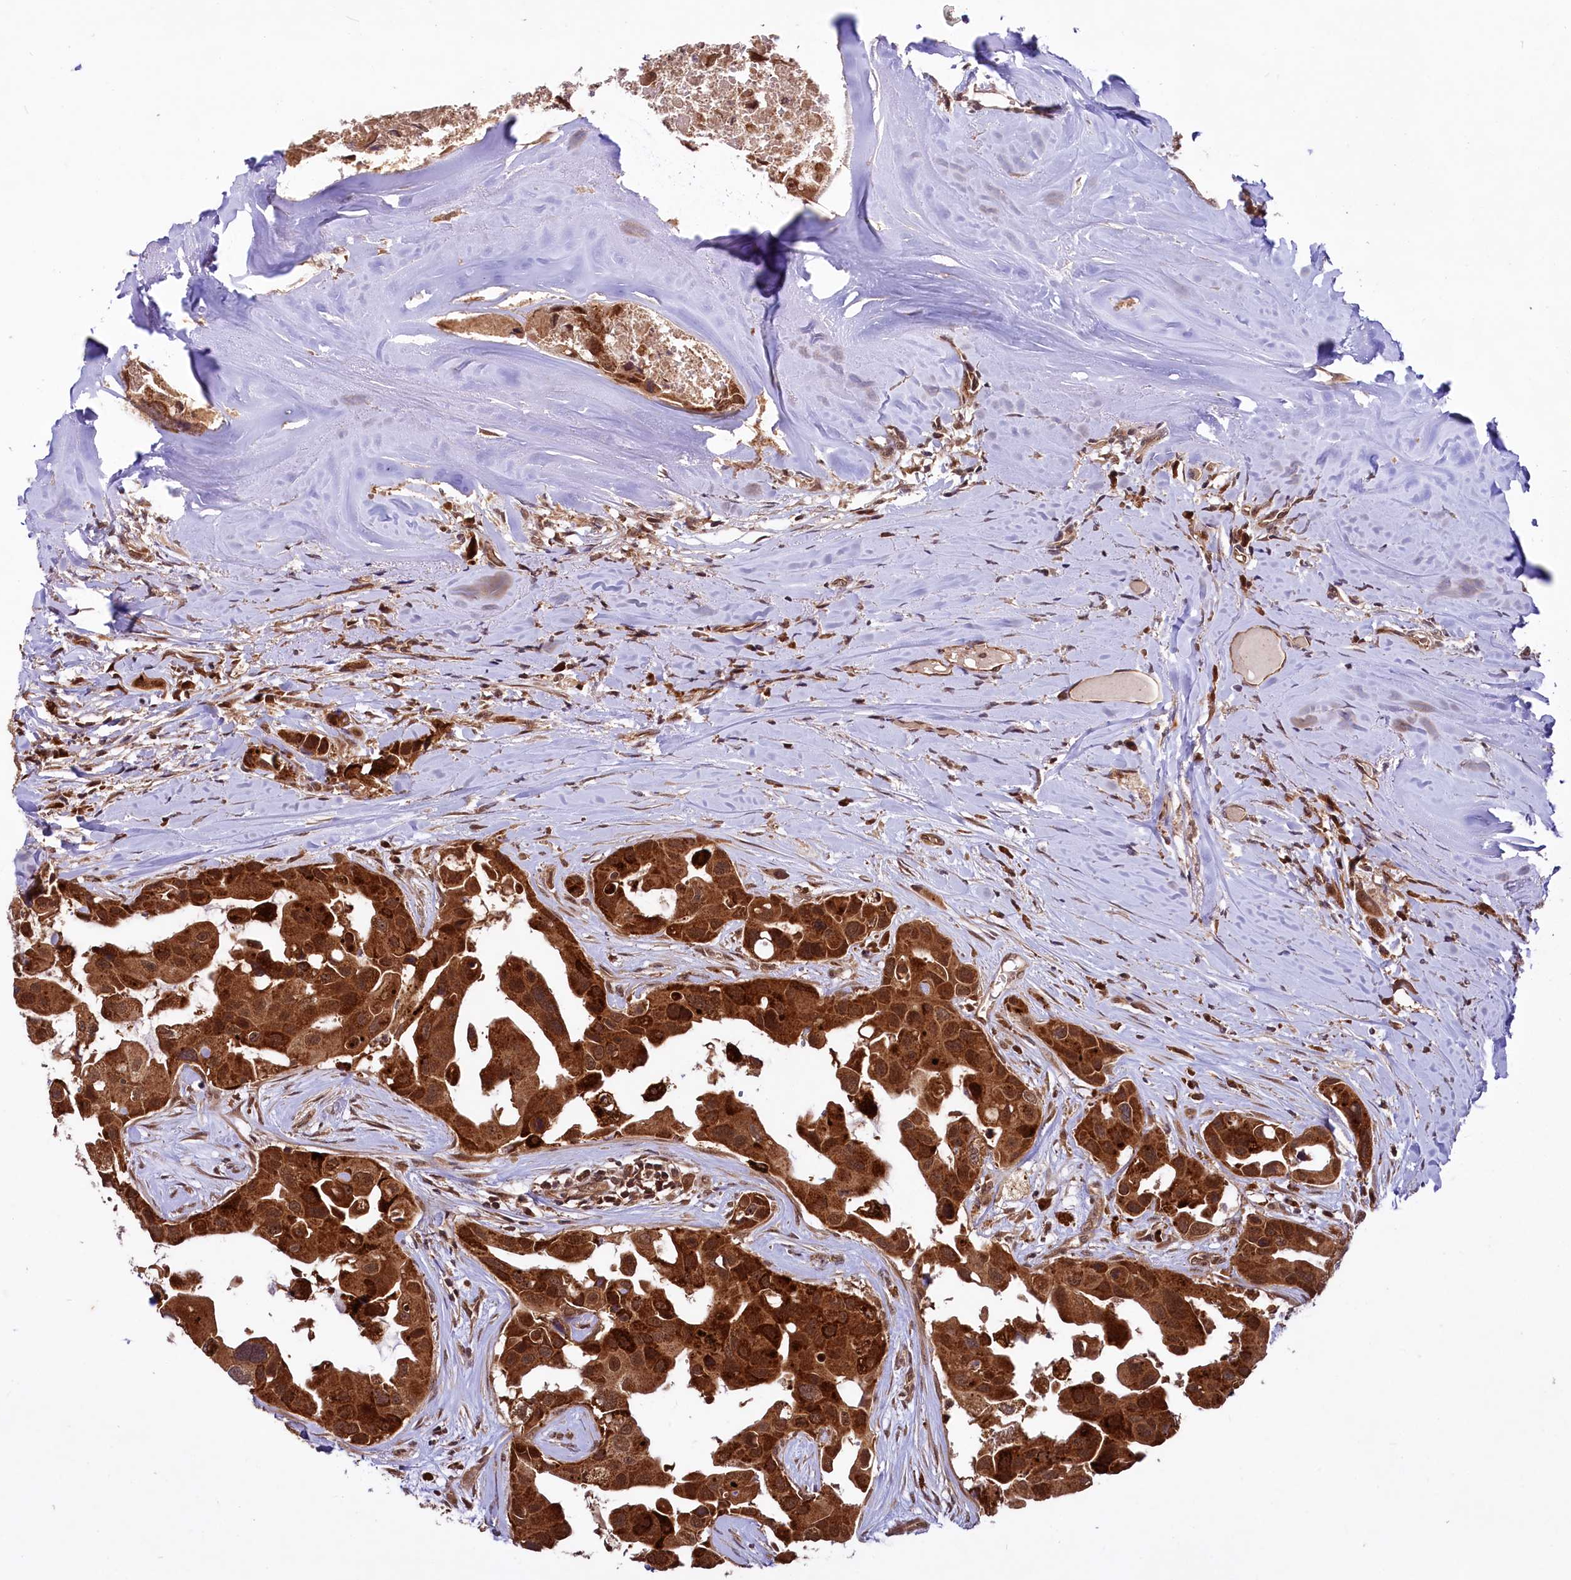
{"staining": {"intensity": "strong", "quantity": ">75%", "location": "cytoplasmic/membranous,nuclear"}, "tissue": "head and neck cancer", "cell_type": "Tumor cells", "image_type": "cancer", "snomed": [{"axis": "morphology", "description": "Adenocarcinoma, NOS"}, {"axis": "morphology", "description": "Adenocarcinoma, metastatic, NOS"}, {"axis": "topography", "description": "Head-Neck"}], "caption": "Head and neck adenocarcinoma was stained to show a protein in brown. There is high levels of strong cytoplasmic/membranous and nuclear positivity in approximately >75% of tumor cells.", "gene": "UBE3A", "patient": {"sex": "male", "age": 75}}